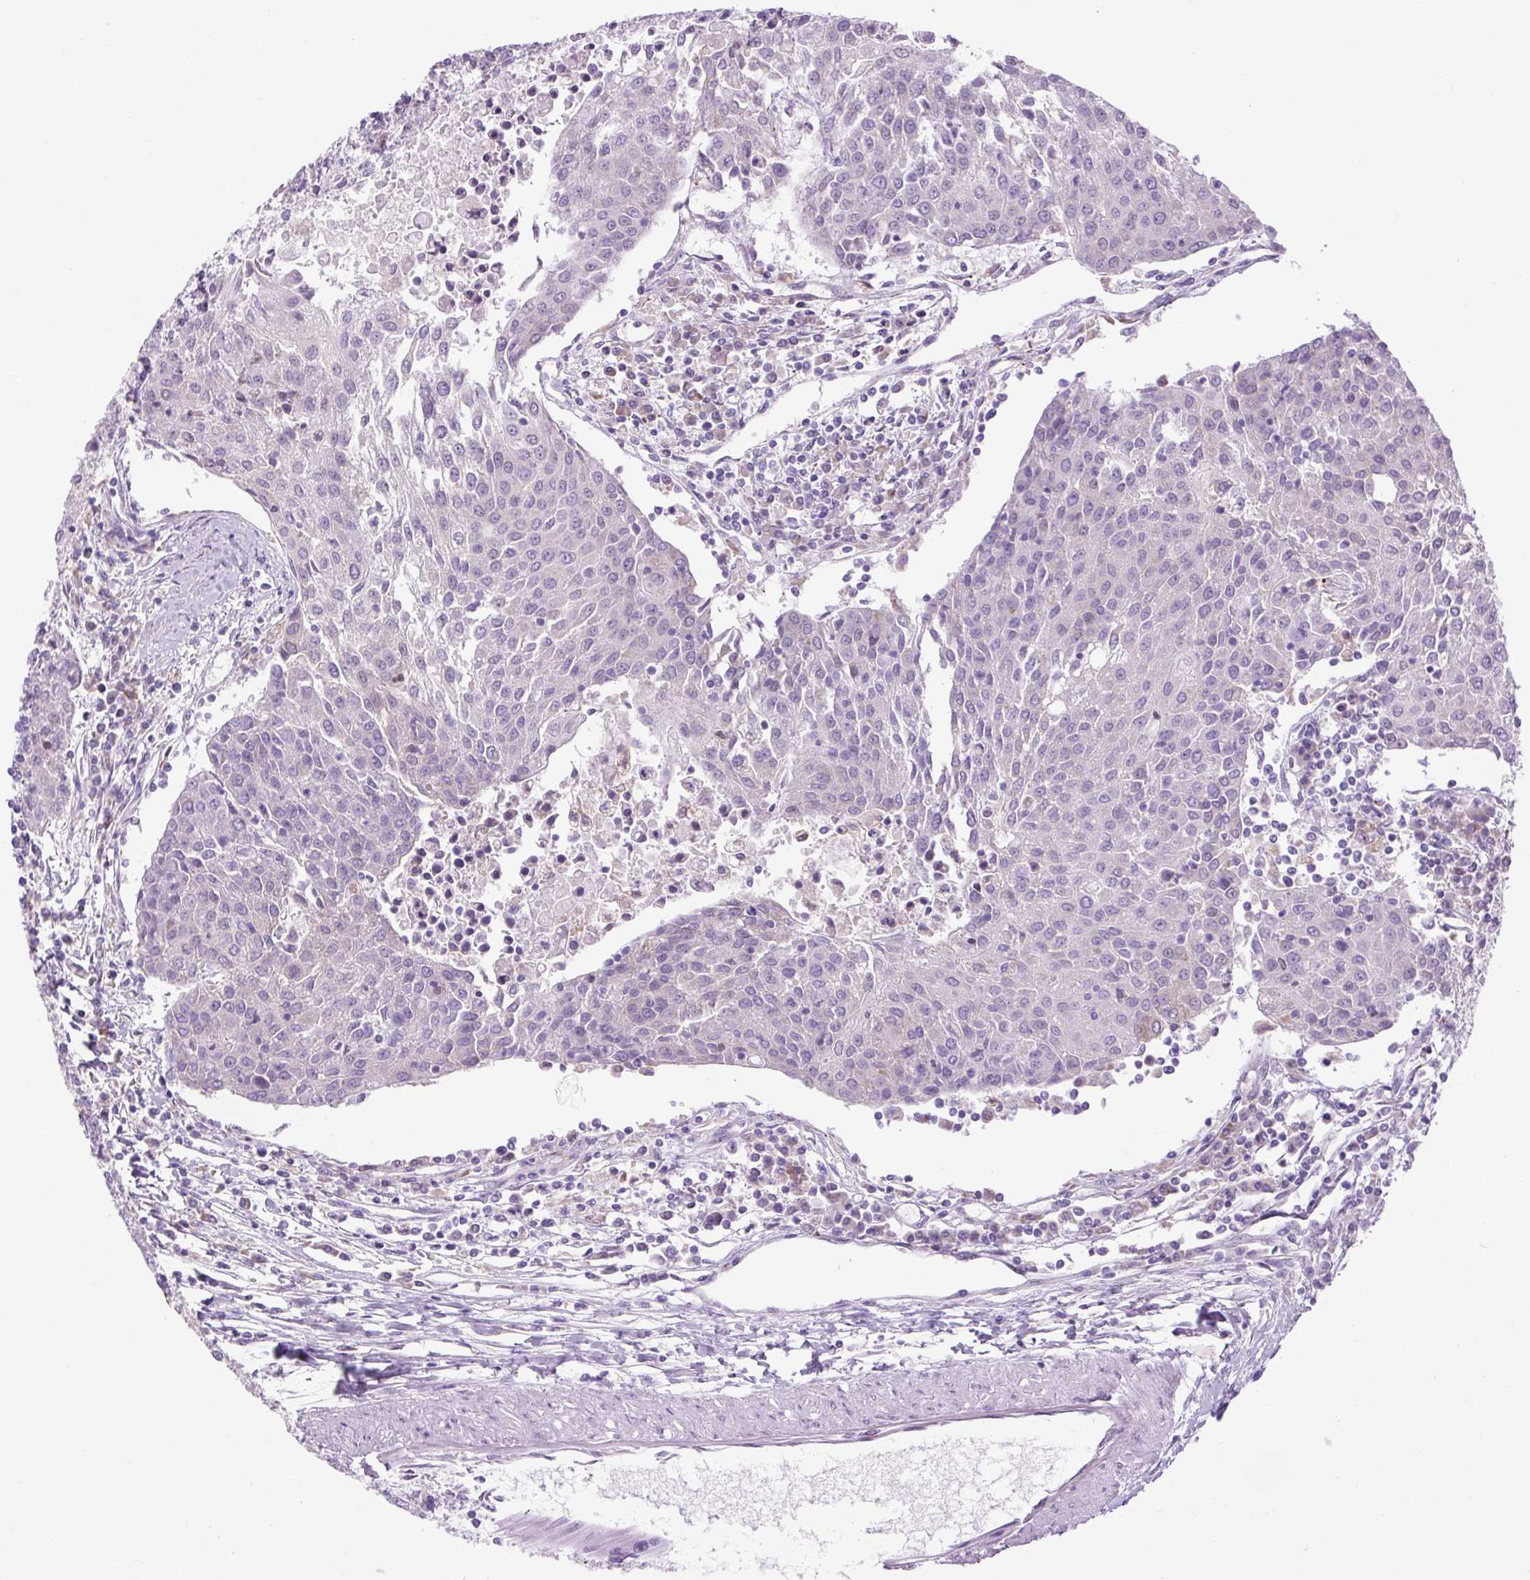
{"staining": {"intensity": "negative", "quantity": "none", "location": "none"}, "tissue": "urothelial cancer", "cell_type": "Tumor cells", "image_type": "cancer", "snomed": [{"axis": "morphology", "description": "Urothelial carcinoma, High grade"}, {"axis": "topography", "description": "Urinary bladder"}], "caption": "A micrograph of human urothelial cancer is negative for staining in tumor cells. The staining was performed using DAB (3,3'-diaminobenzidine) to visualize the protein expression in brown, while the nuclei were stained in blue with hematoxylin (Magnification: 20x).", "gene": "SCO2", "patient": {"sex": "female", "age": 85}}